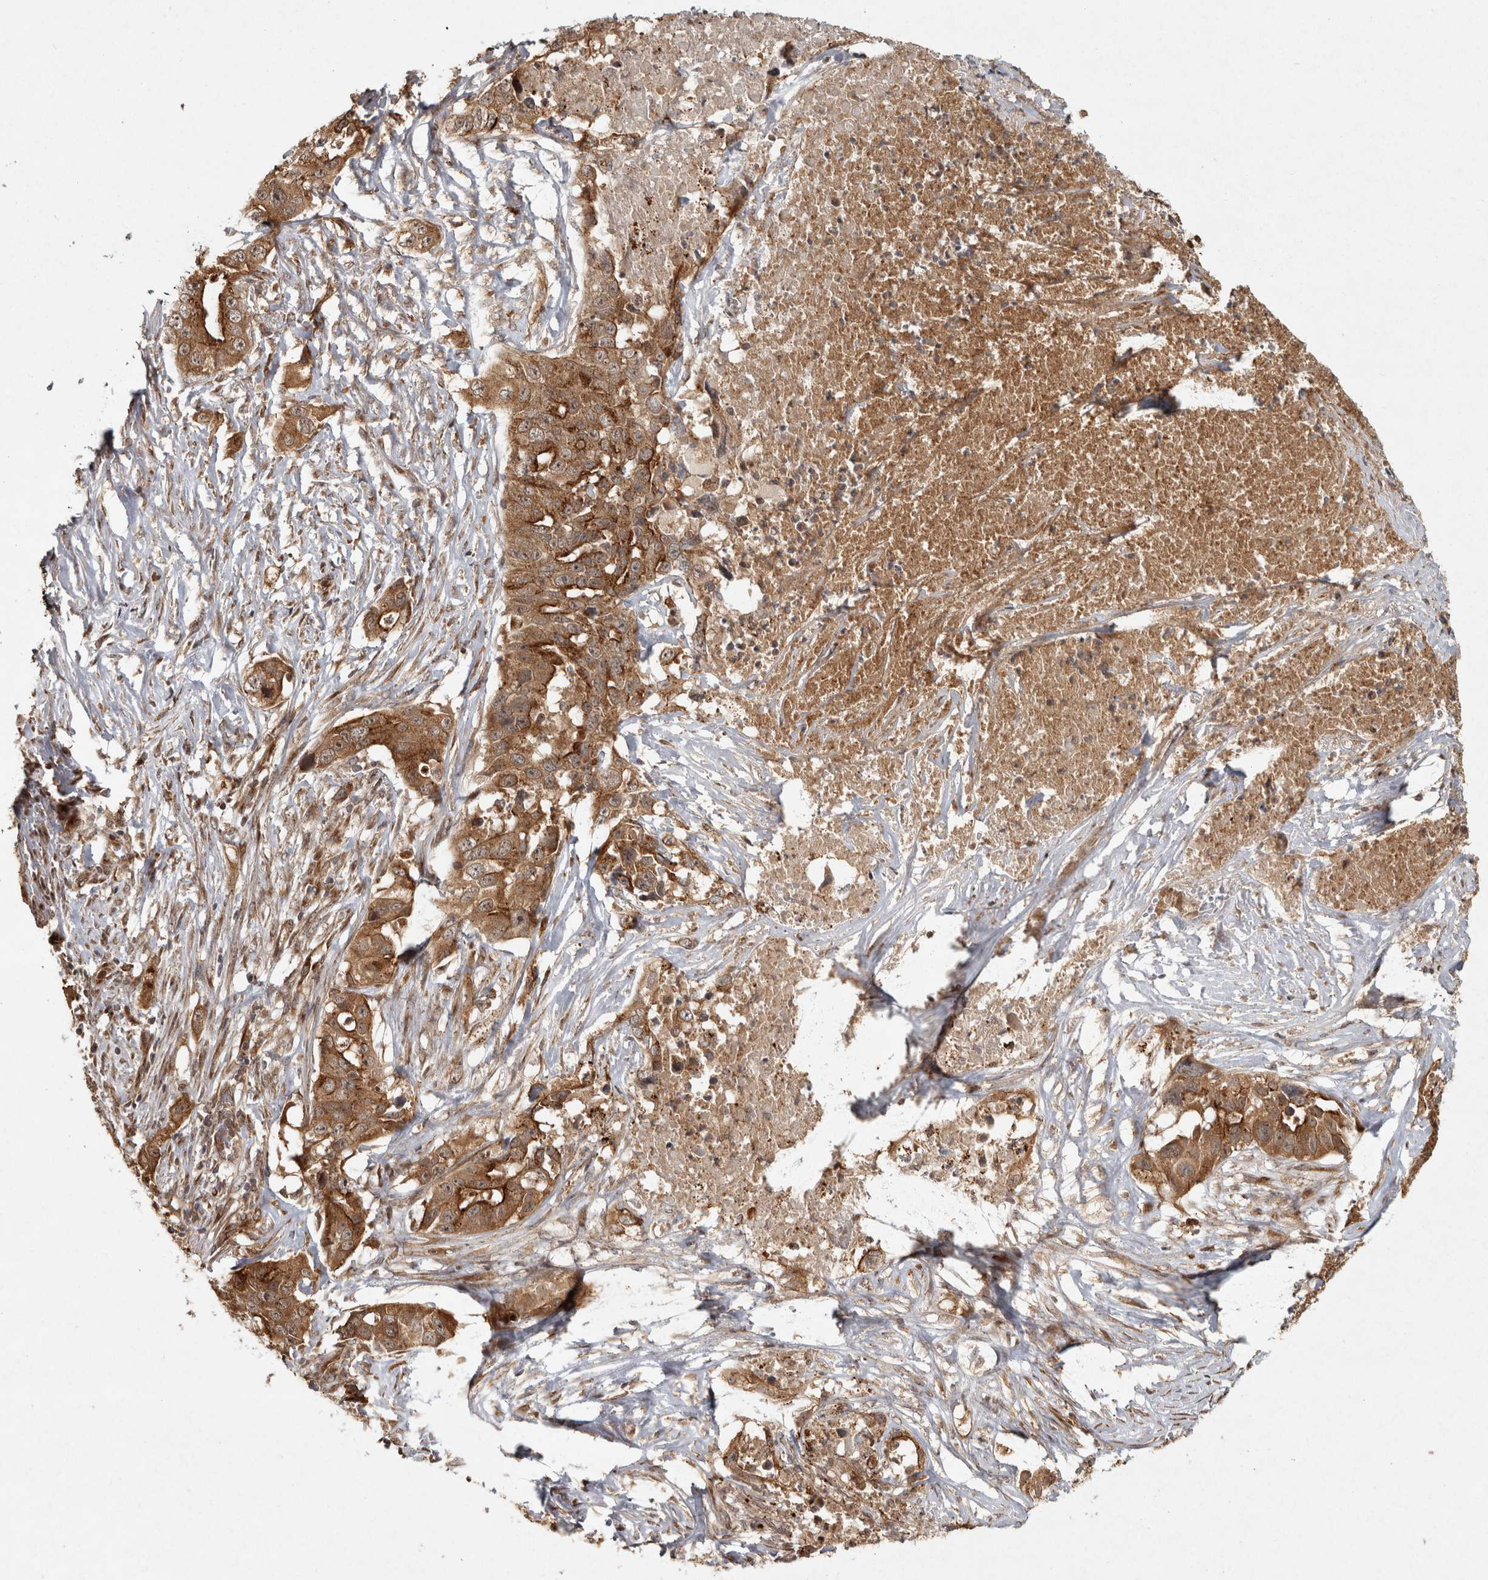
{"staining": {"intensity": "moderate", "quantity": ">75%", "location": "cytoplasmic/membranous"}, "tissue": "lung cancer", "cell_type": "Tumor cells", "image_type": "cancer", "snomed": [{"axis": "morphology", "description": "Adenocarcinoma, NOS"}, {"axis": "topography", "description": "Lung"}], "caption": "This is an image of immunohistochemistry staining of lung cancer, which shows moderate positivity in the cytoplasmic/membranous of tumor cells.", "gene": "CAMSAP2", "patient": {"sex": "female", "age": 51}}